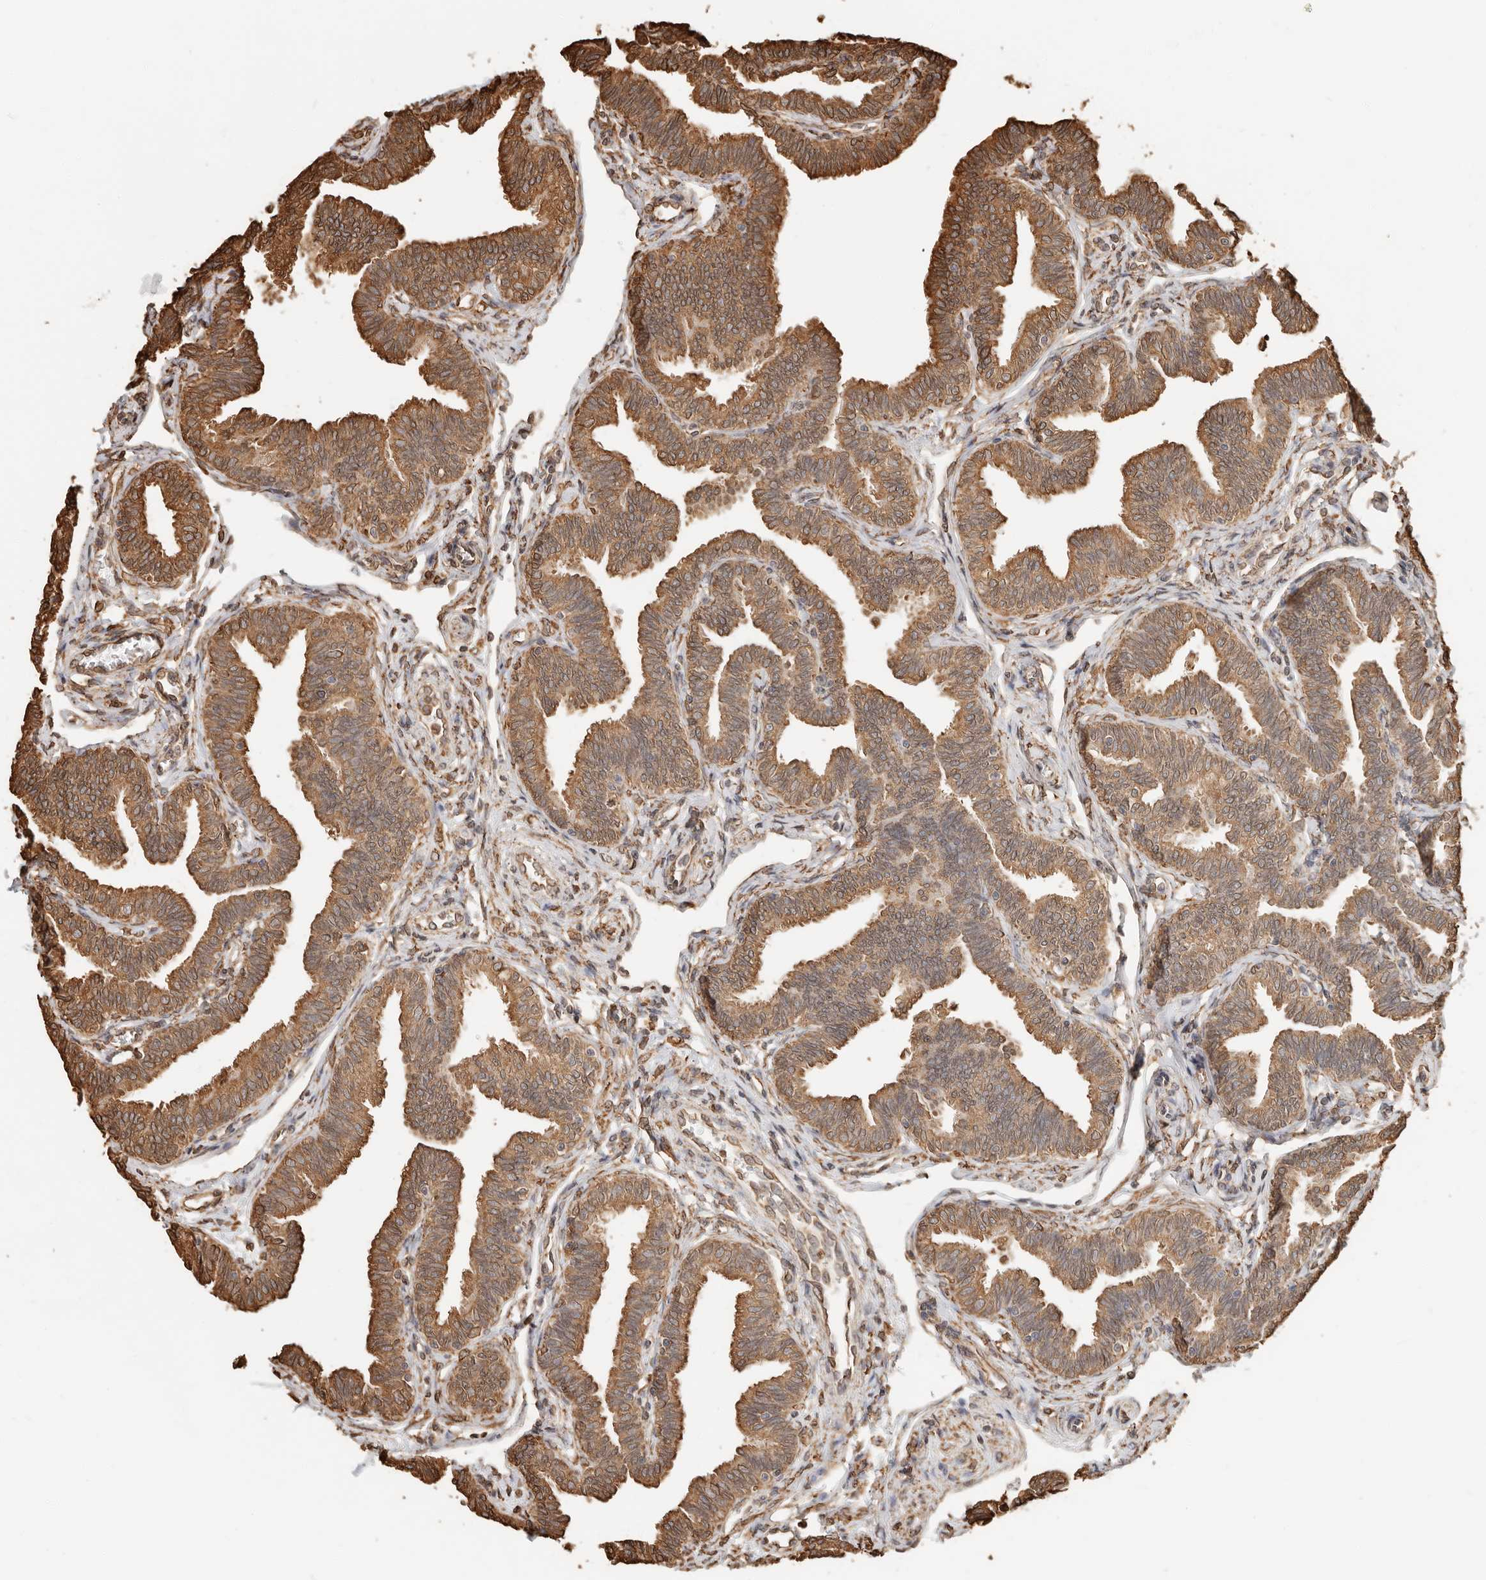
{"staining": {"intensity": "moderate", "quantity": ">75%", "location": "cytoplasmic/membranous"}, "tissue": "fallopian tube", "cell_type": "Glandular cells", "image_type": "normal", "snomed": [{"axis": "morphology", "description": "Normal tissue, NOS"}, {"axis": "topography", "description": "Fallopian tube"}, {"axis": "topography", "description": "Ovary"}], "caption": "An image showing moderate cytoplasmic/membranous staining in approximately >75% of glandular cells in unremarkable fallopian tube, as visualized by brown immunohistochemical staining.", "gene": "ARHGEF10L", "patient": {"sex": "female", "age": 23}}